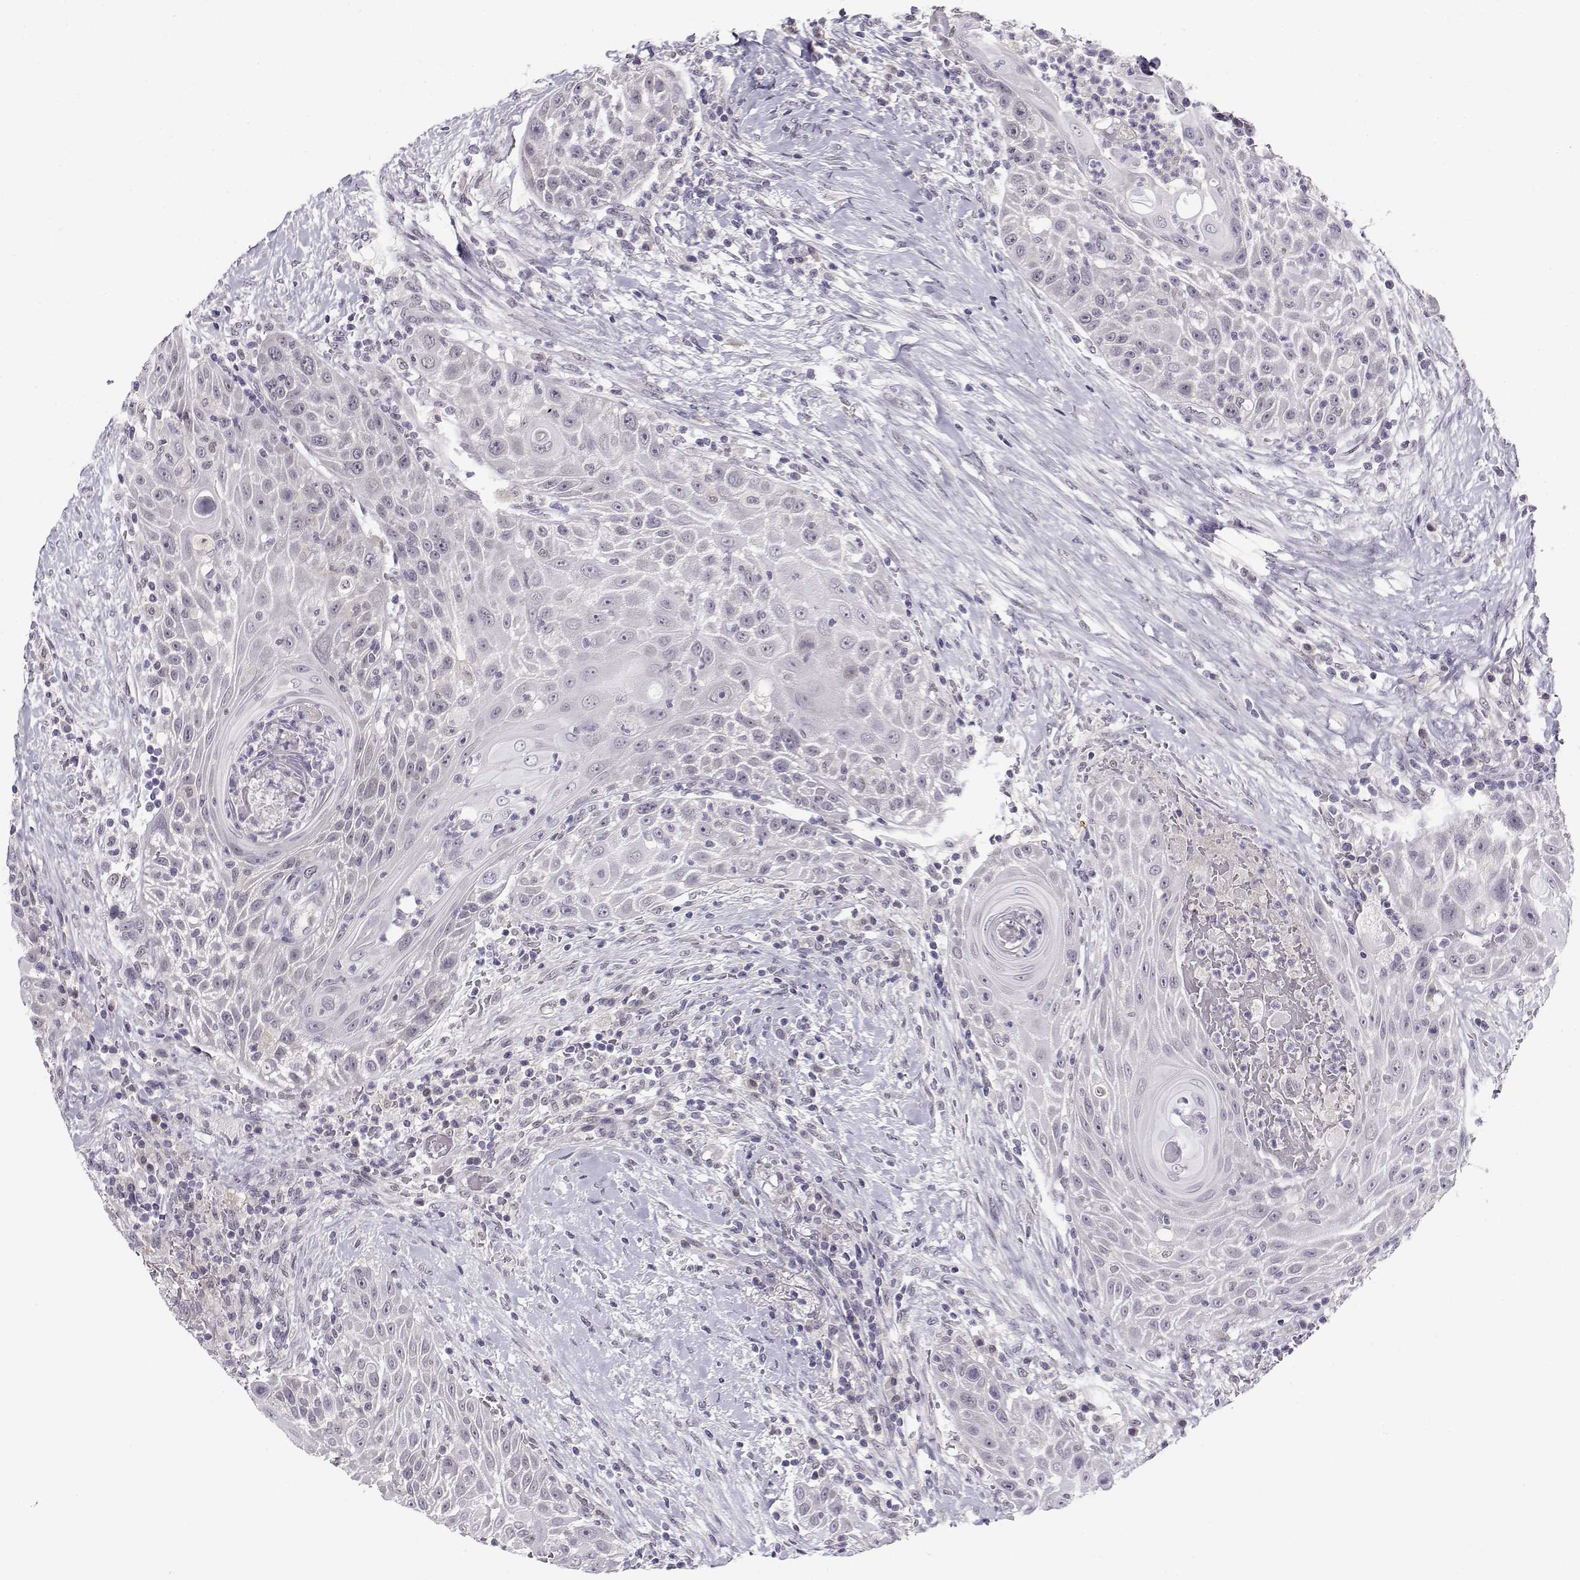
{"staining": {"intensity": "negative", "quantity": "none", "location": "none"}, "tissue": "head and neck cancer", "cell_type": "Tumor cells", "image_type": "cancer", "snomed": [{"axis": "morphology", "description": "Squamous cell carcinoma, NOS"}, {"axis": "topography", "description": "Head-Neck"}], "caption": "This is a micrograph of IHC staining of squamous cell carcinoma (head and neck), which shows no expression in tumor cells.", "gene": "C16orf86", "patient": {"sex": "male", "age": 69}}